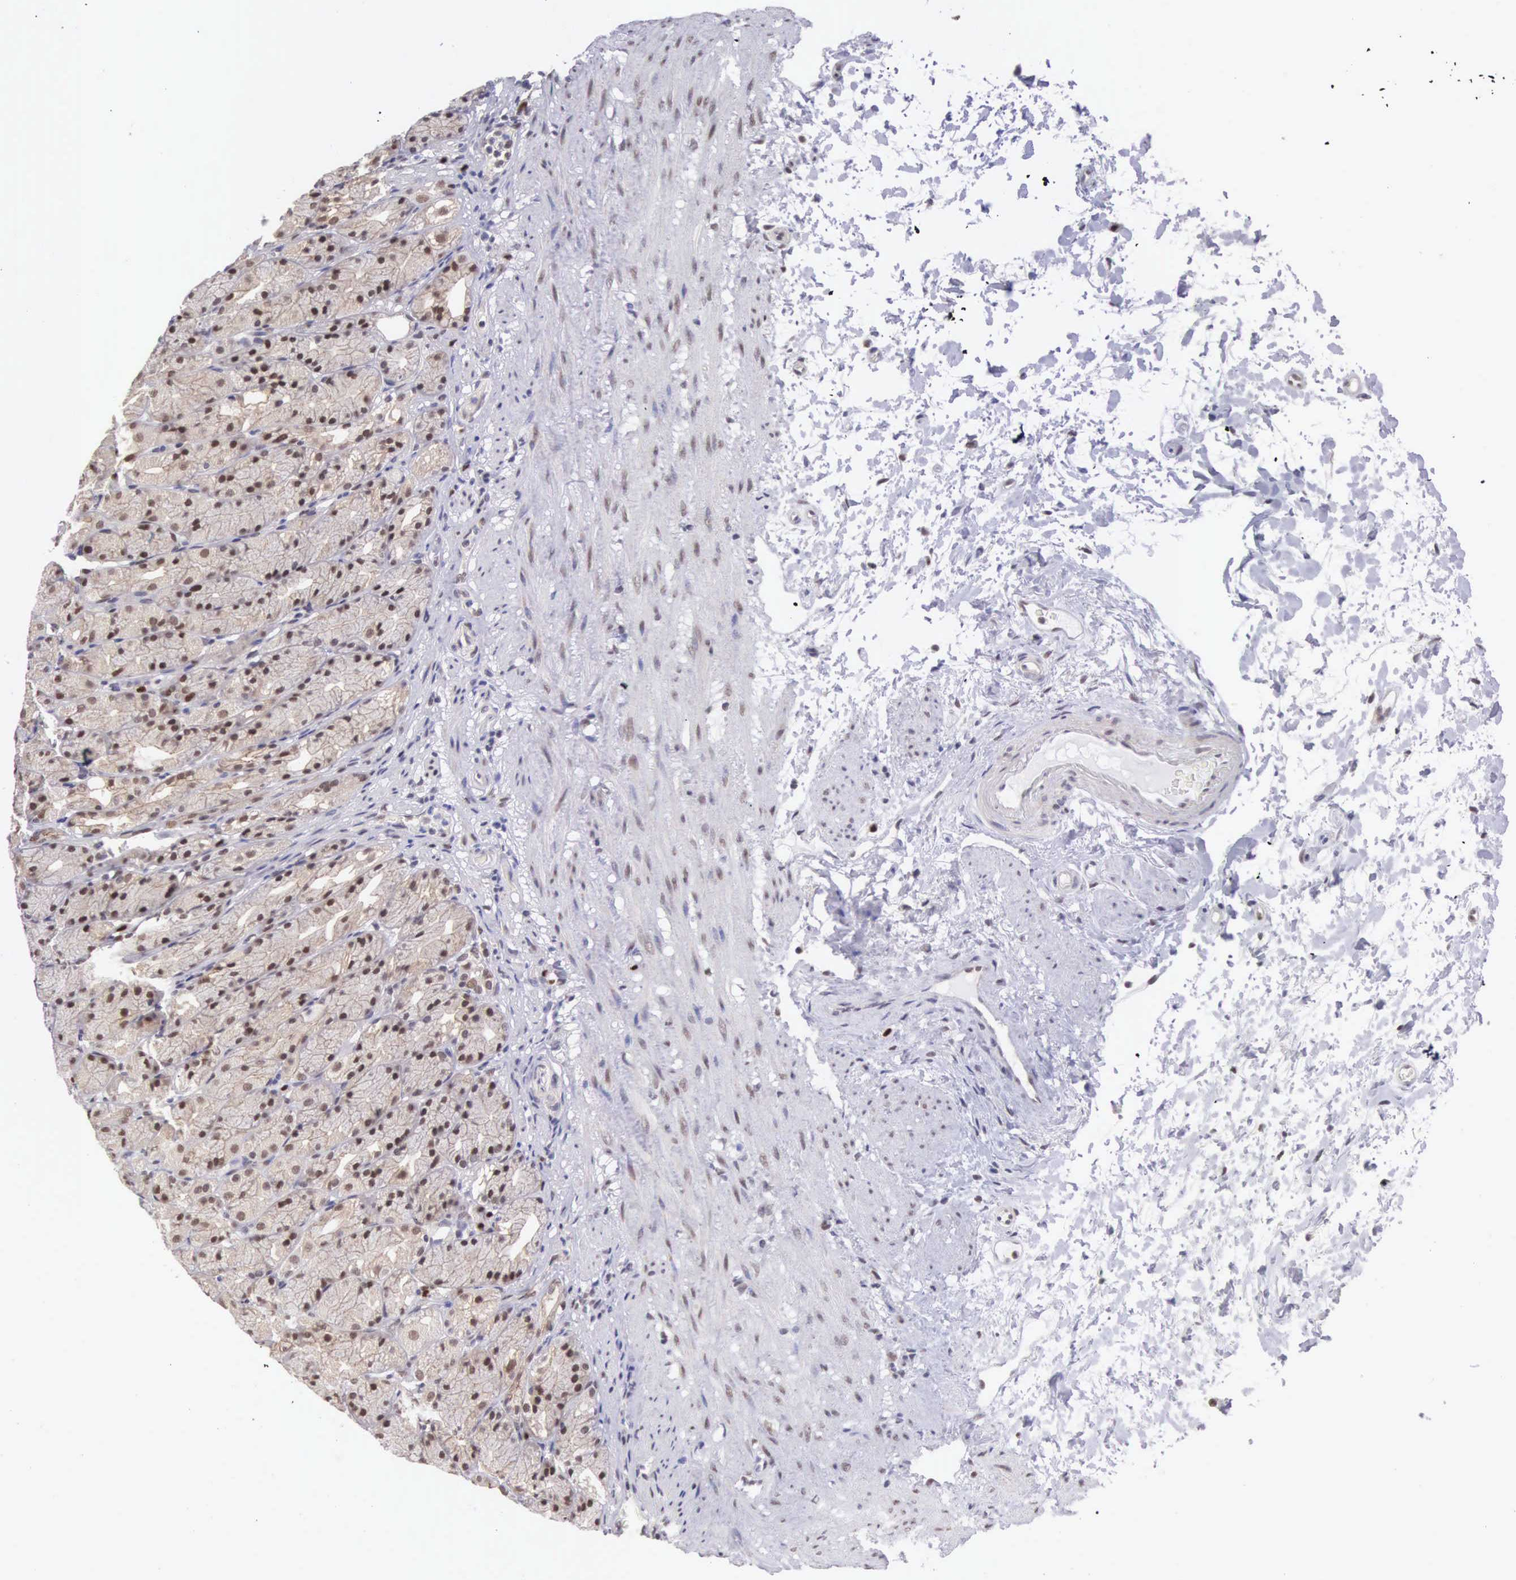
{"staining": {"intensity": "strong", "quantity": "25%-75%", "location": "nuclear"}, "tissue": "stomach", "cell_type": "Glandular cells", "image_type": "normal", "snomed": [{"axis": "morphology", "description": "Normal tissue, NOS"}, {"axis": "topography", "description": "Stomach, upper"}], "caption": "This is an image of immunohistochemistry staining of benign stomach, which shows strong positivity in the nuclear of glandular cells.", "gene": "CCDC117", "patient": {"sex": "female", "age": 75}}